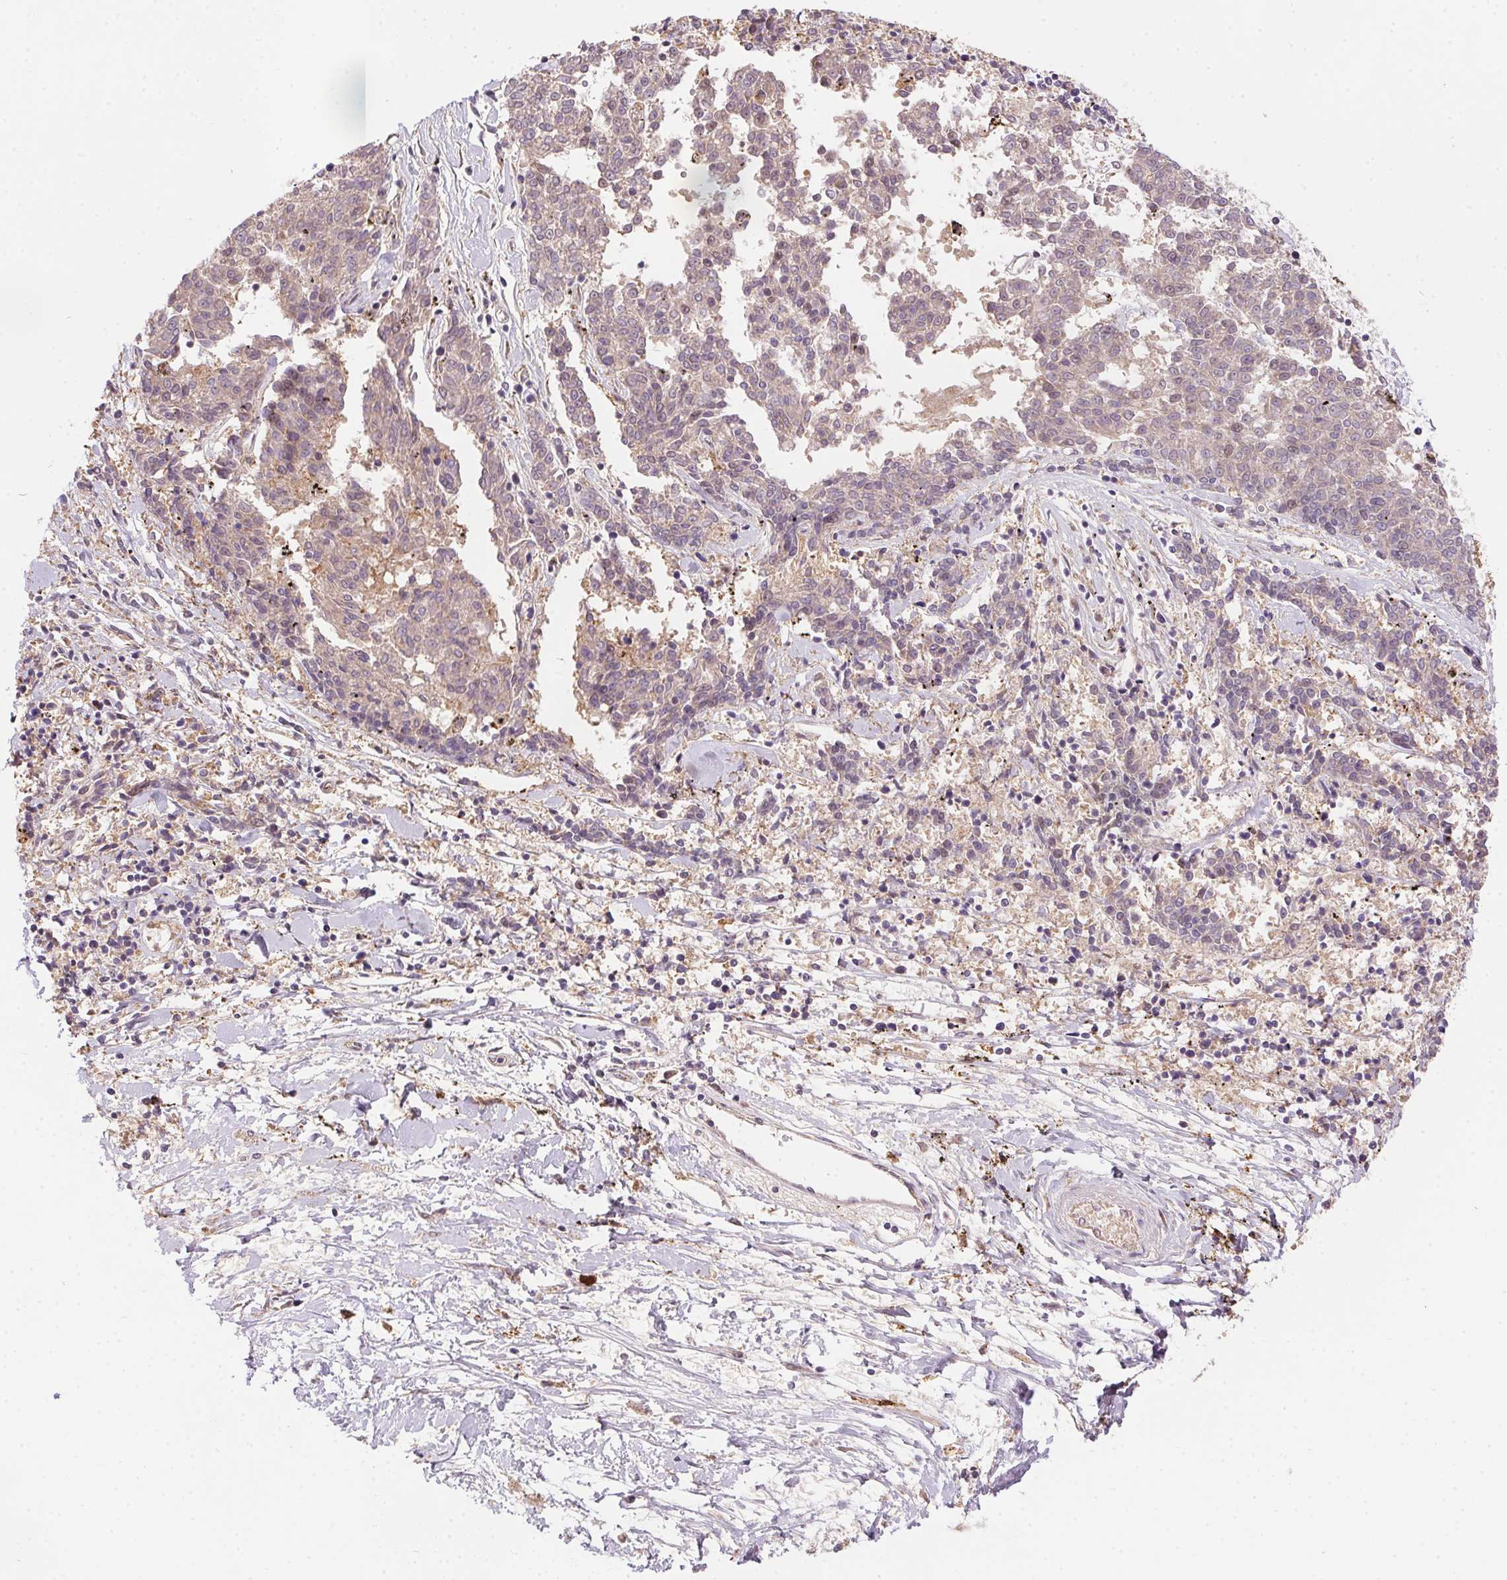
{"staining": {"intensity": "weak", "quantity": "<25%", "location": "cytoplasmic/membranous"}, "tissue": "melanoma", "cell_type": "Tumor cells", "image_type": "cancer", "snomed": [{"axis": "morphology", "description": "Malignant melanoma, NOS"}, {"axis": "topography", "description": "Skin"}], "caption": "Immunohistochemical staining of human malignant melanoma demonstrates no significant expression in tumor cells.", "gene": "NUDT16", "patient": {"sex": "female", "age": 72}}